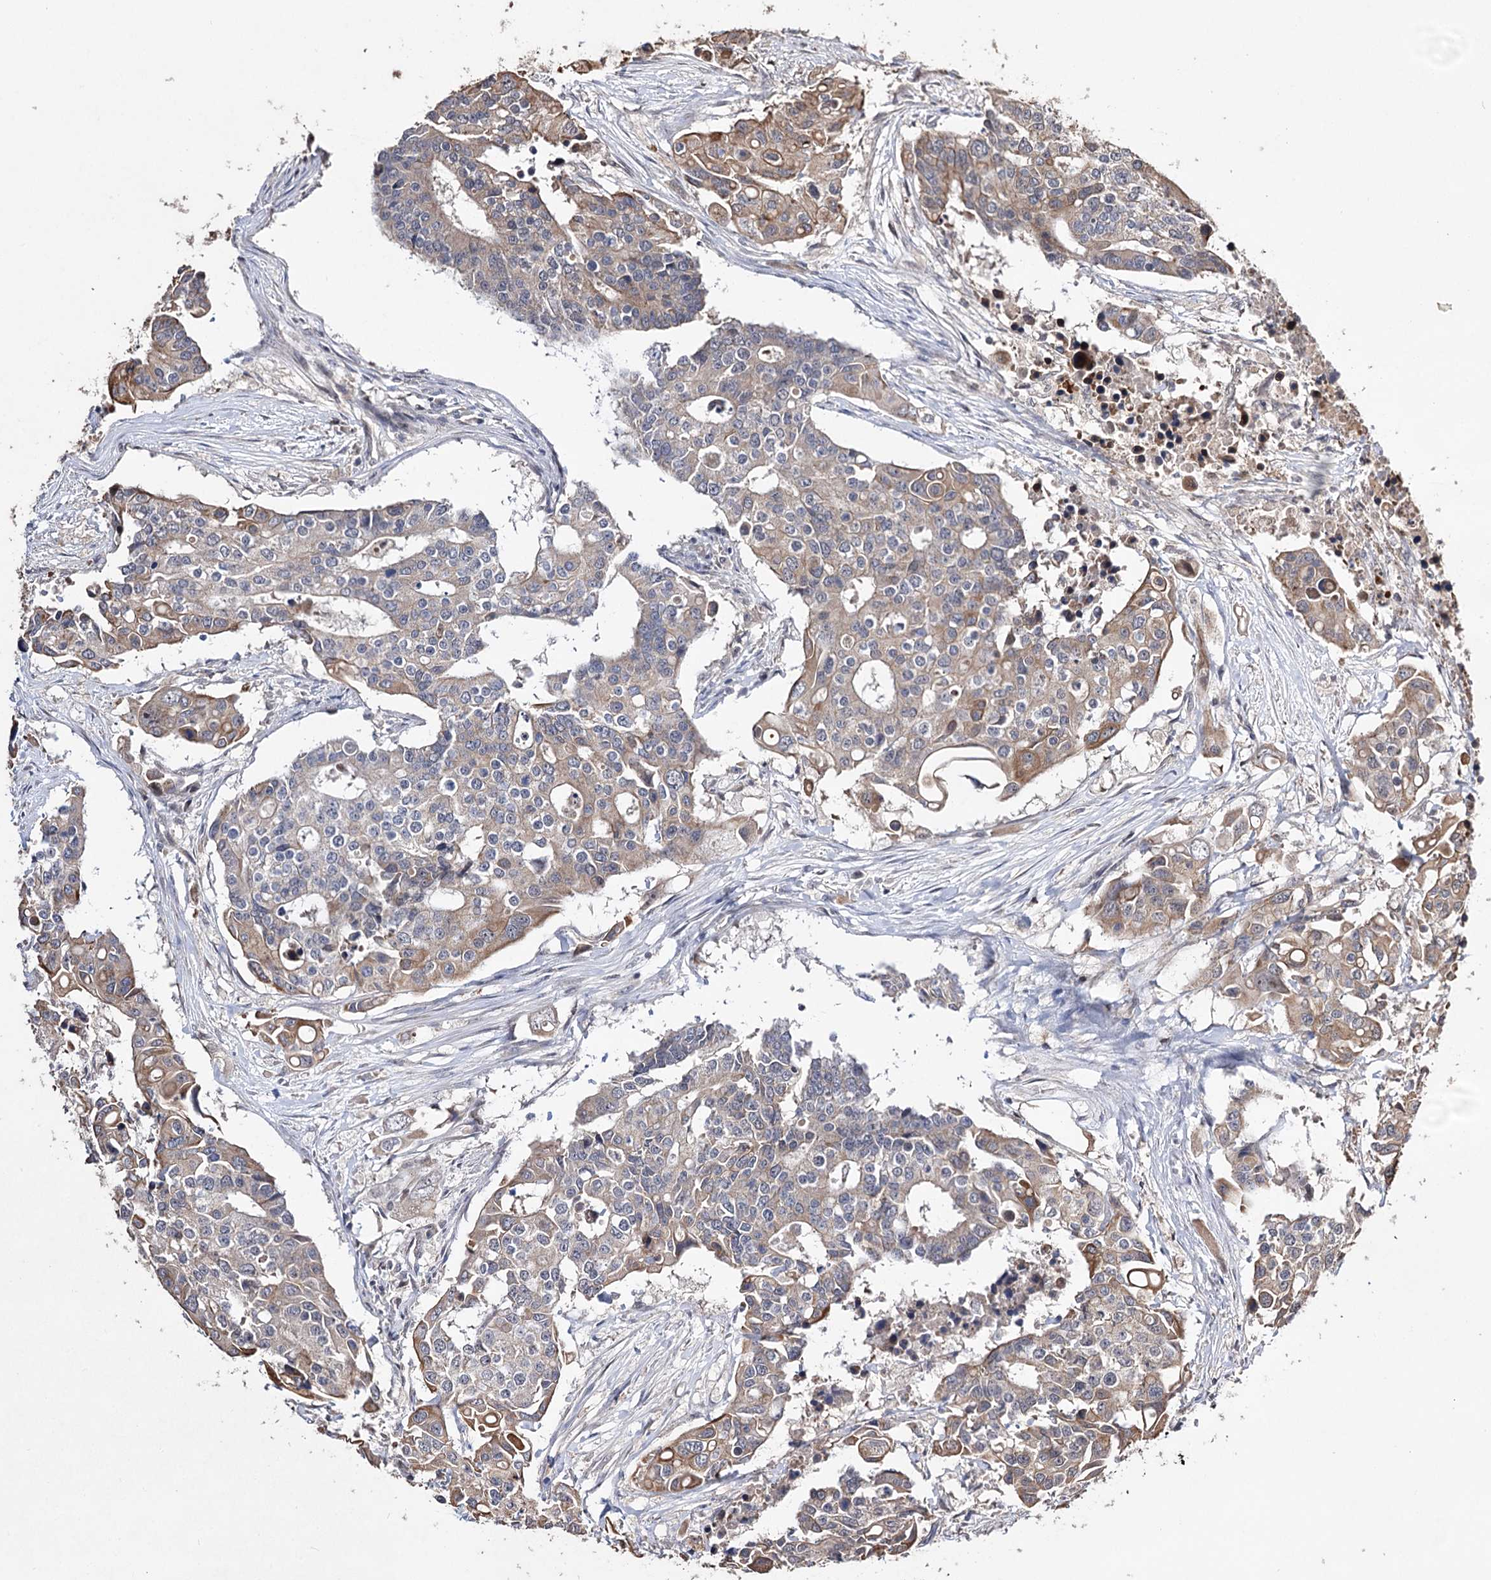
{"staining": {"intensity": "moderate", "quantity": "25%-75%", "location": "cytoplasmic/membranous"}, "tissue": "colorectal cancer", "cell_type": "Tumor cells", "image_type": "cancer", "snomed": [{"axis": "morphology", "description": "Adenocarcinoma, NOS"}, {"axis": "topography", "description": "Colon"}], "caption": "Tumor cells reveal moderate cytoplasmic/membranous expression in approximately 25%-75% of cells in adenocarcinoma (colorectal). The protein of interest is stained brown, and the nuclei are stained in blue (DAB (3,3'-diaminobenzidine) IHC with brightfield microscopy, high magnification).", "gene": "CPNE8", "patient": {"sex": "male", "age": 77}}